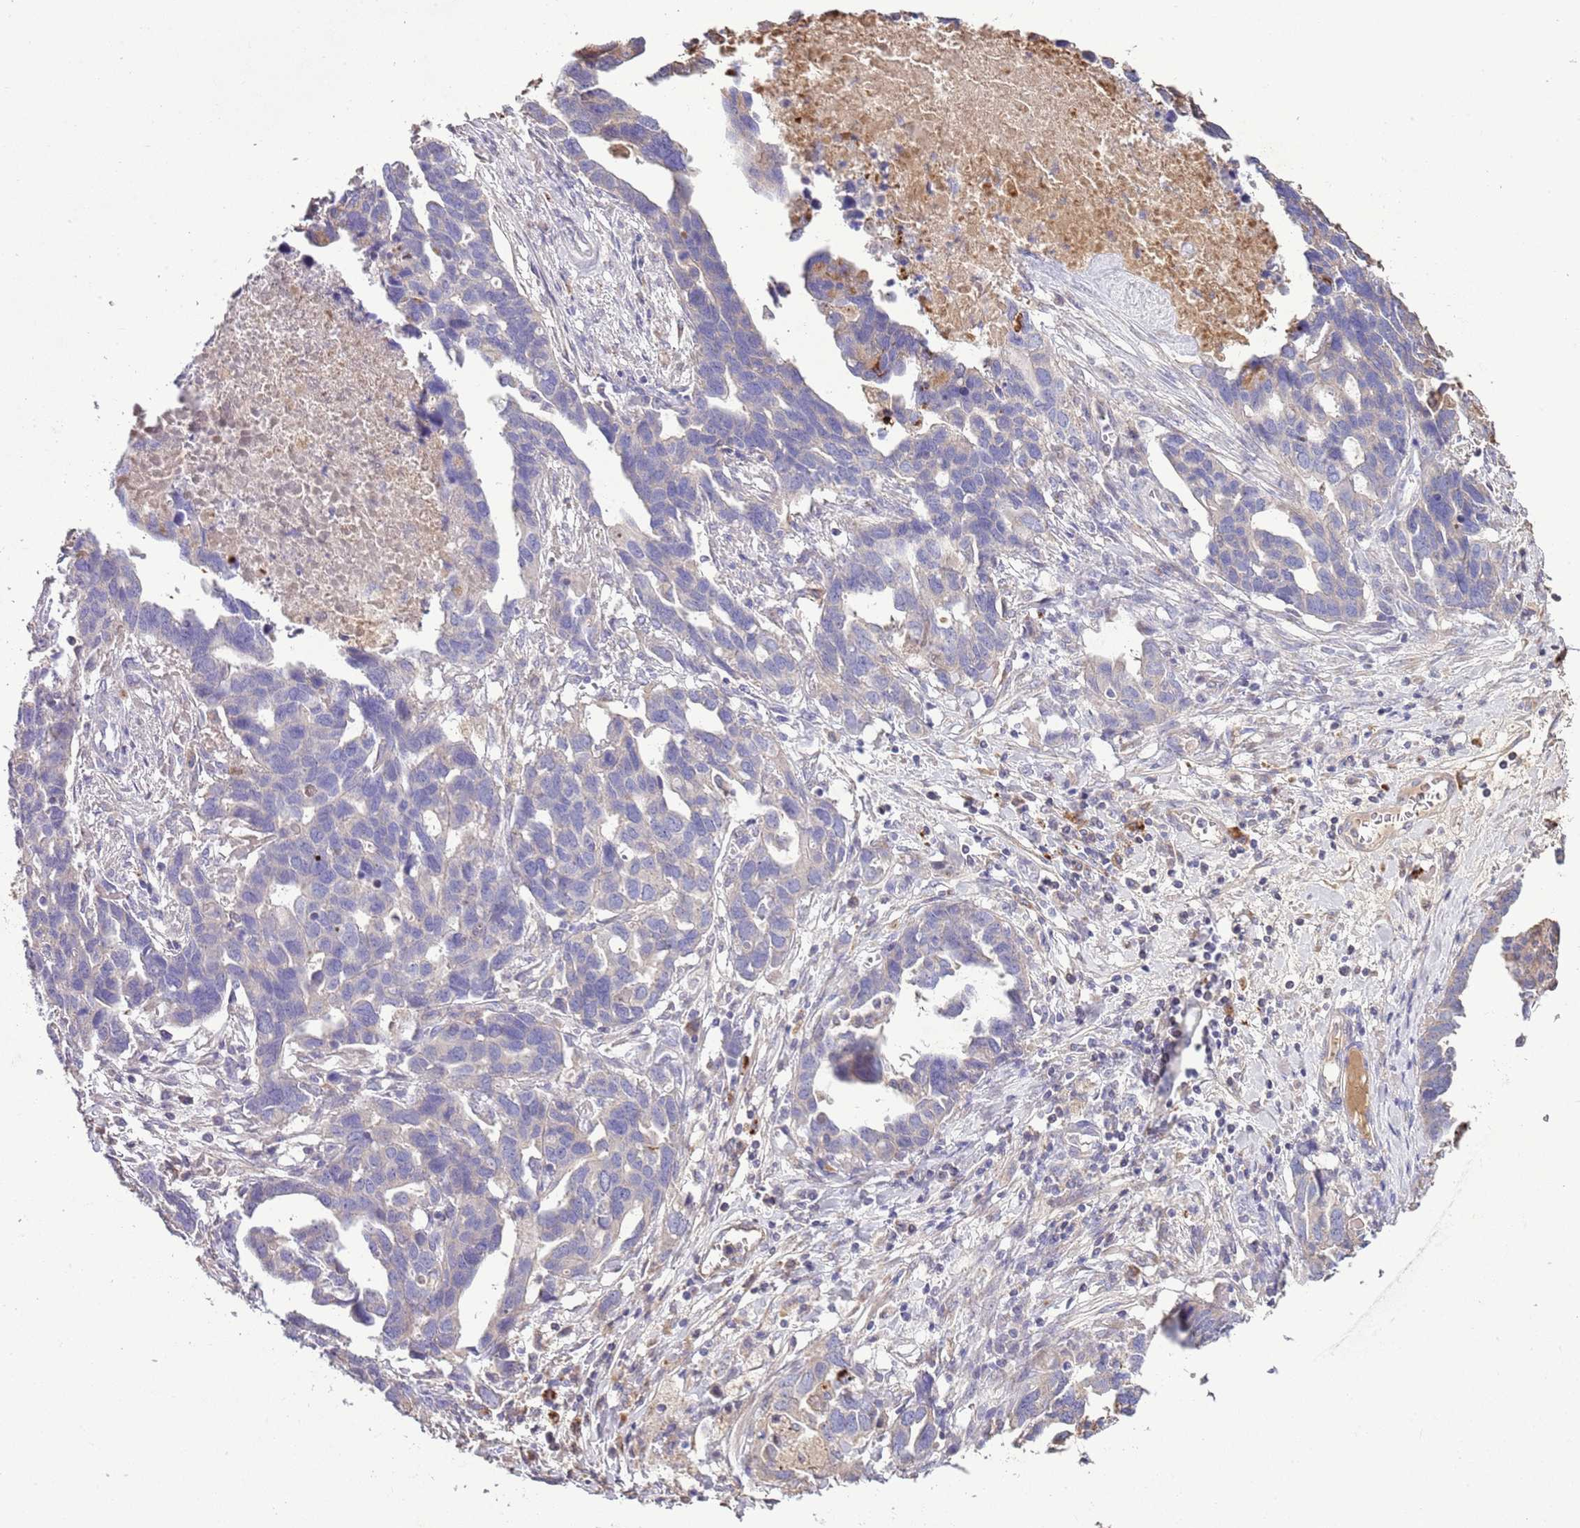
{"staining": {"intensity": "negative", "quantity": "none", "location": "none"}, "tissue": "ovarian cancer", "cell_type": "Tumor cells", "image_type": "cancer", "snomed": [{"axis": "morphology", "description": "Cystadenocarcinoma, serous, NOS"}, {"axis": "topography", "description": "Ovary"}], "caption": "An image of human ovarian cancer is negative for staining in tumor cells.", "gene": "ABHD17C", "patient": {"sex": "female", "age": 54}}